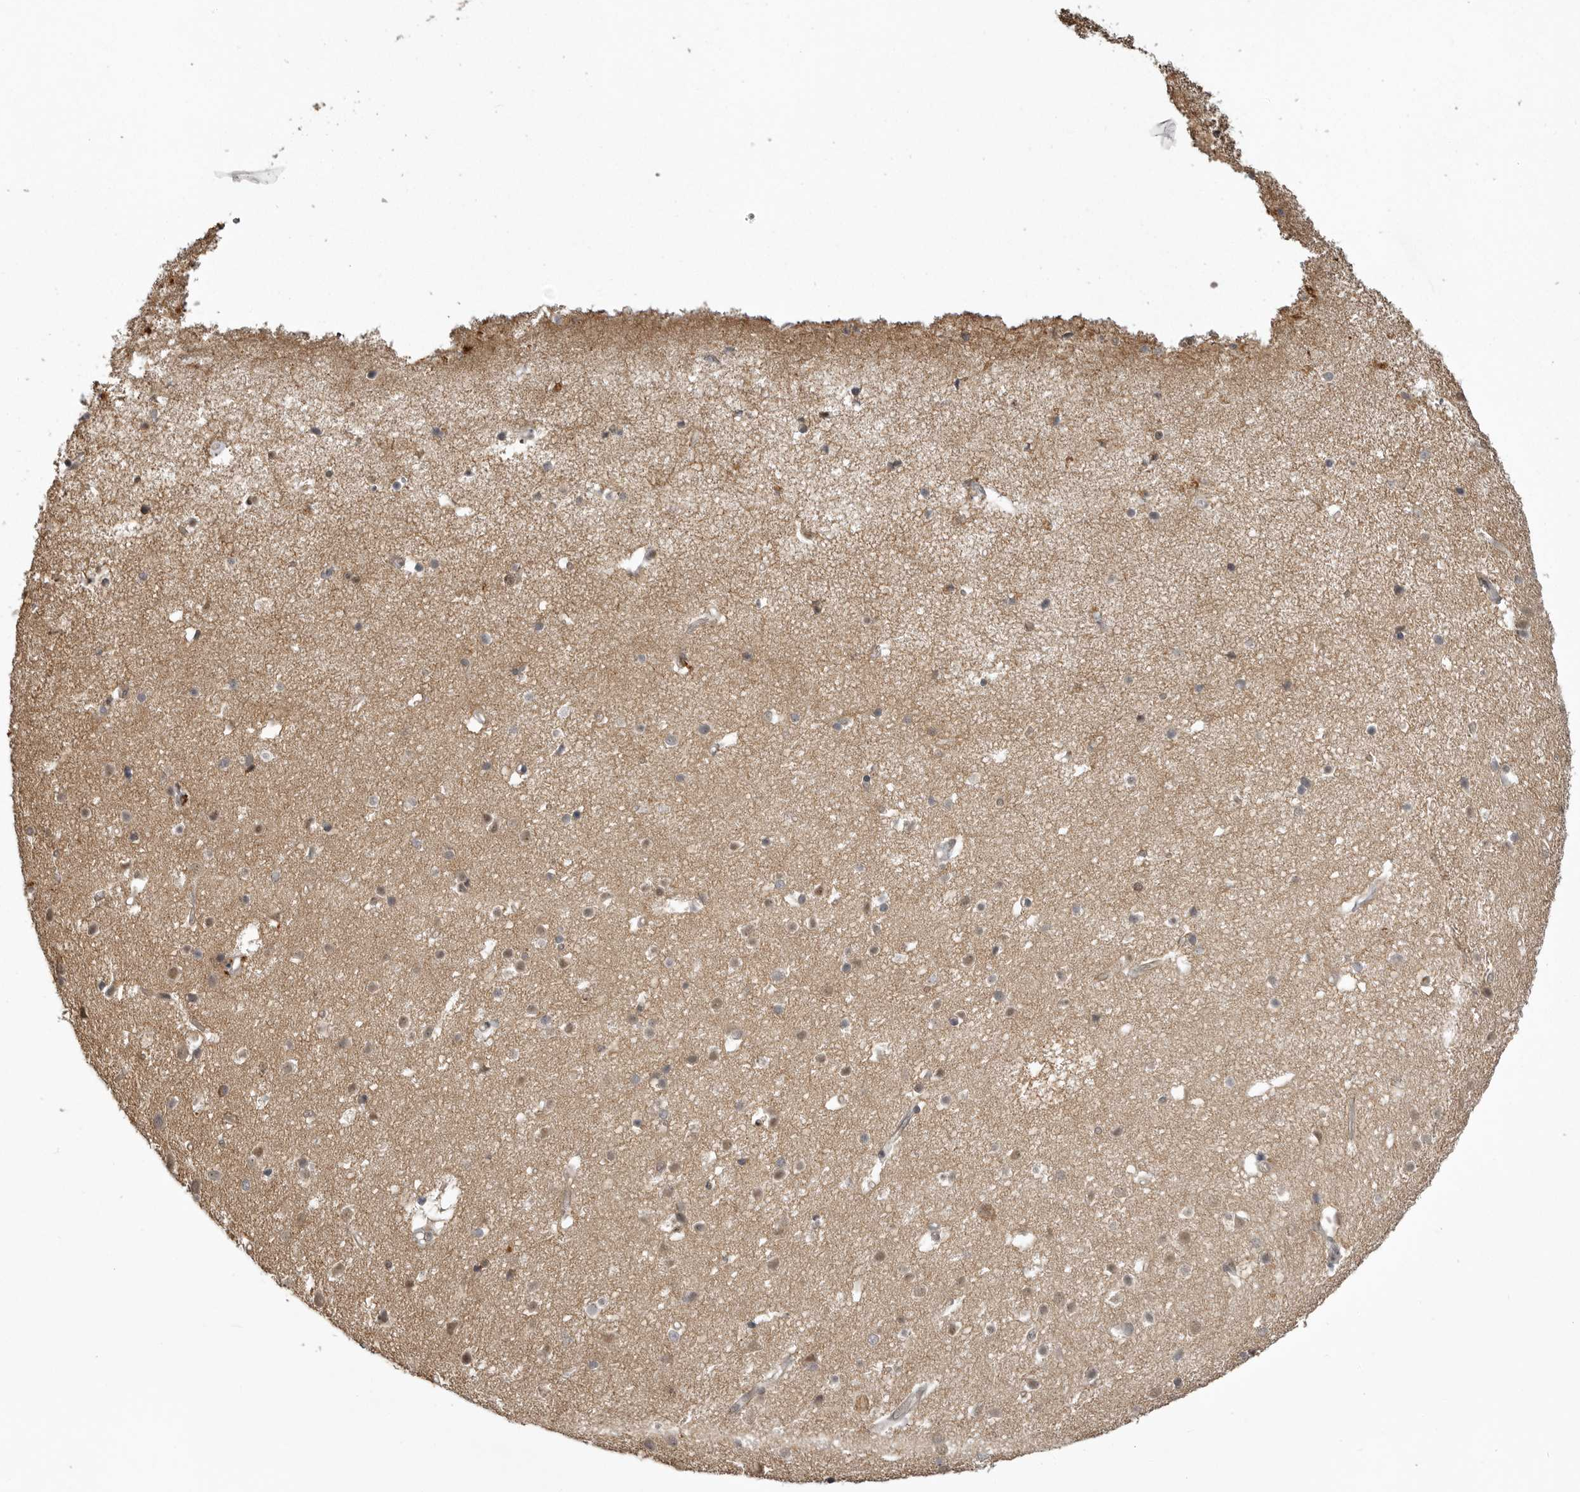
{"staining": {"intensity": "weak", "quantity": ">75%", "location": "cytoplasmic/membranous"}, "tissue": "cerebral cortex", "cell_type": "Endothelial cells", "image_type": "normal", "snomed": [{"axis": "morphology", "description": "Normal tissue, NOS"}, {"axis": "topography", "description": "Cerebral cortex"}], "caption": "A low amount of weak cytoplasmic/membranous positivity is present in approximately >75% of endothelial cells in benign cerebral cortex. Nuclei are stained in blue.", "gene": "SNX16", "patient": {"sex": "male", "age": 54}}